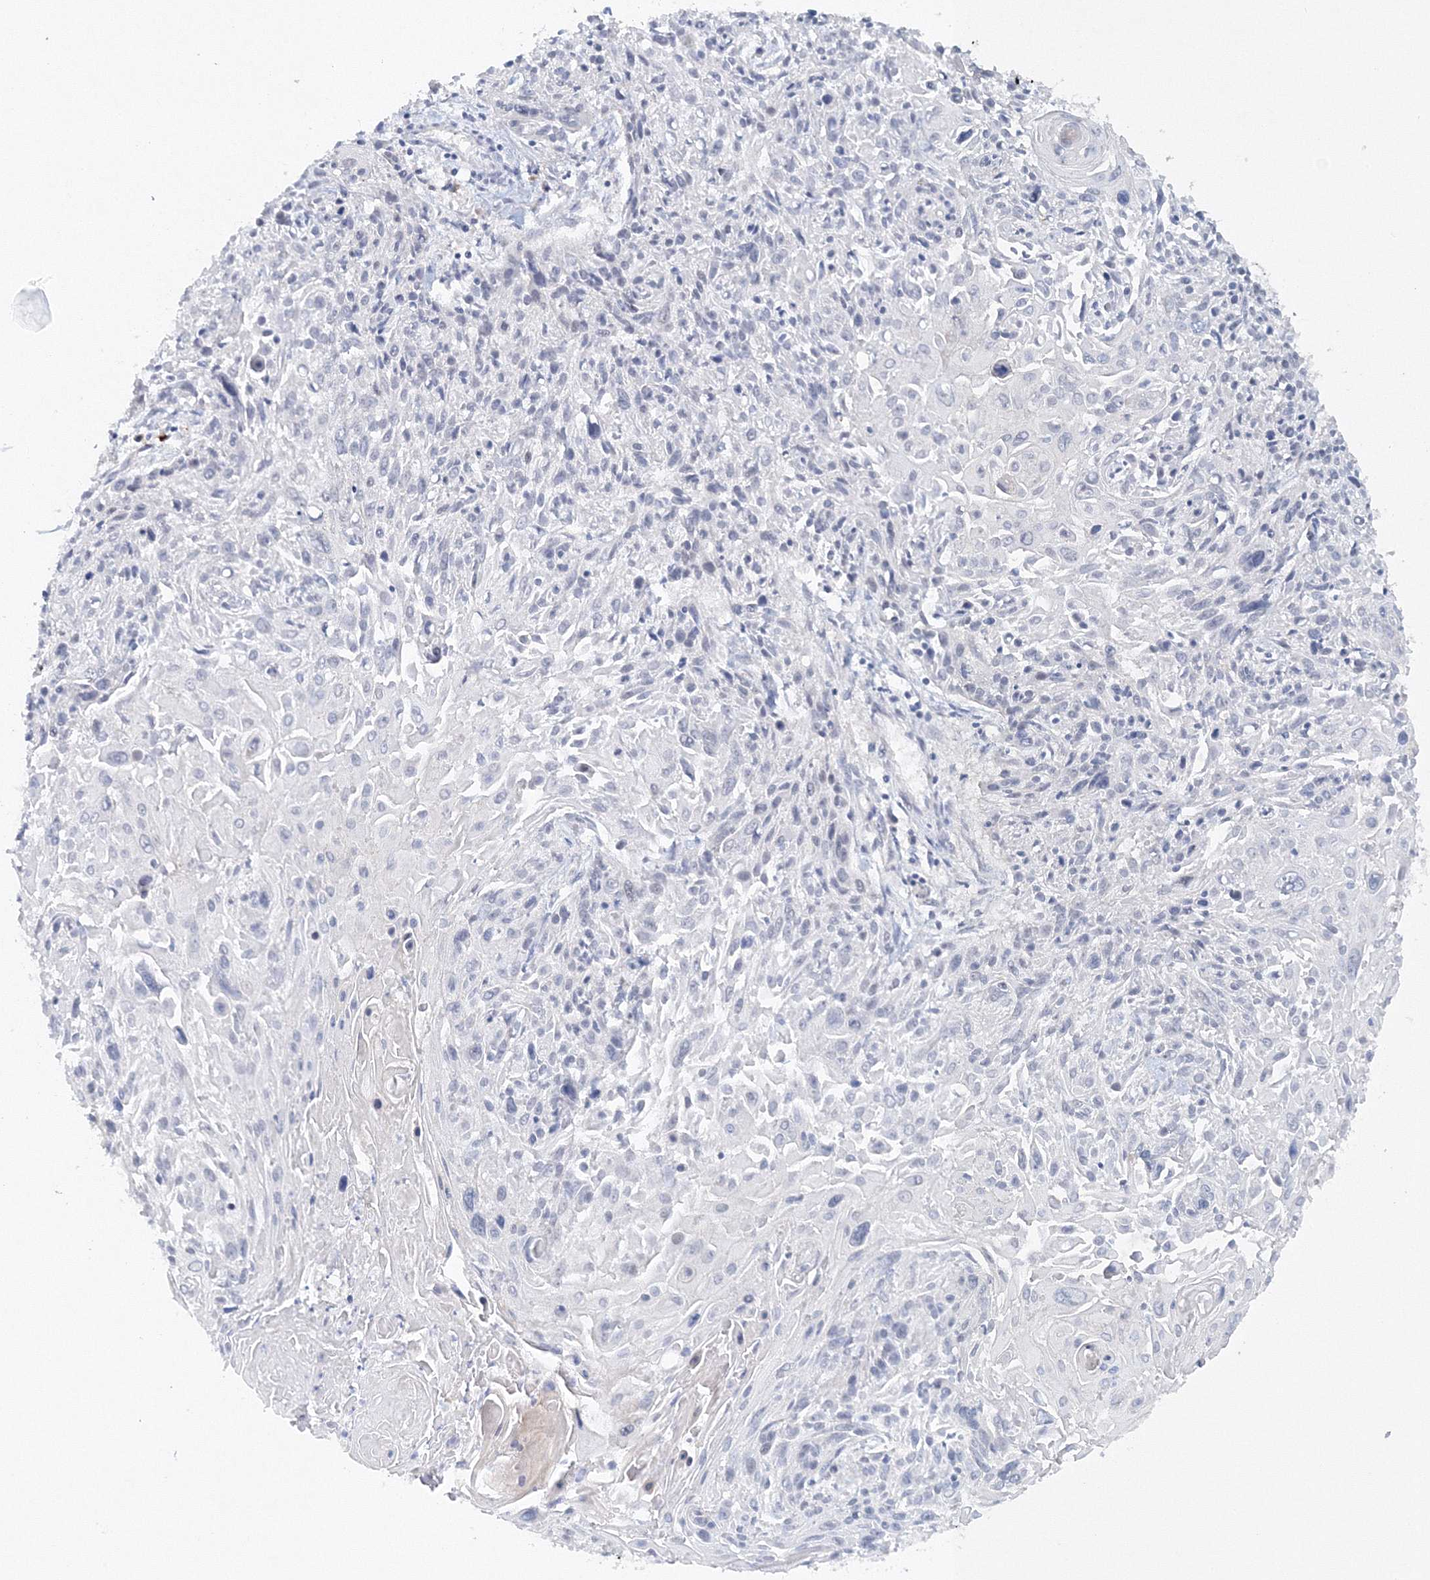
{"staining": {"intensity": "negative", "quantity": "none", "location": "none"}, "tissue": "cervical cancer", "cell_type": "Tumor cells", "image_type": "cancer", "snomed": [{"axis": "morphology", "description": "Squamous cell carcinoma, NOS"}, {"axis": "topography", "description": "Cervix"}], "caption": "This is a micrograph of IHC staining of cervical cancer, which shows no positivity in tumor cells.", "gene": "SH3BP5", "patient": {"sex": "female", "age": 51}}